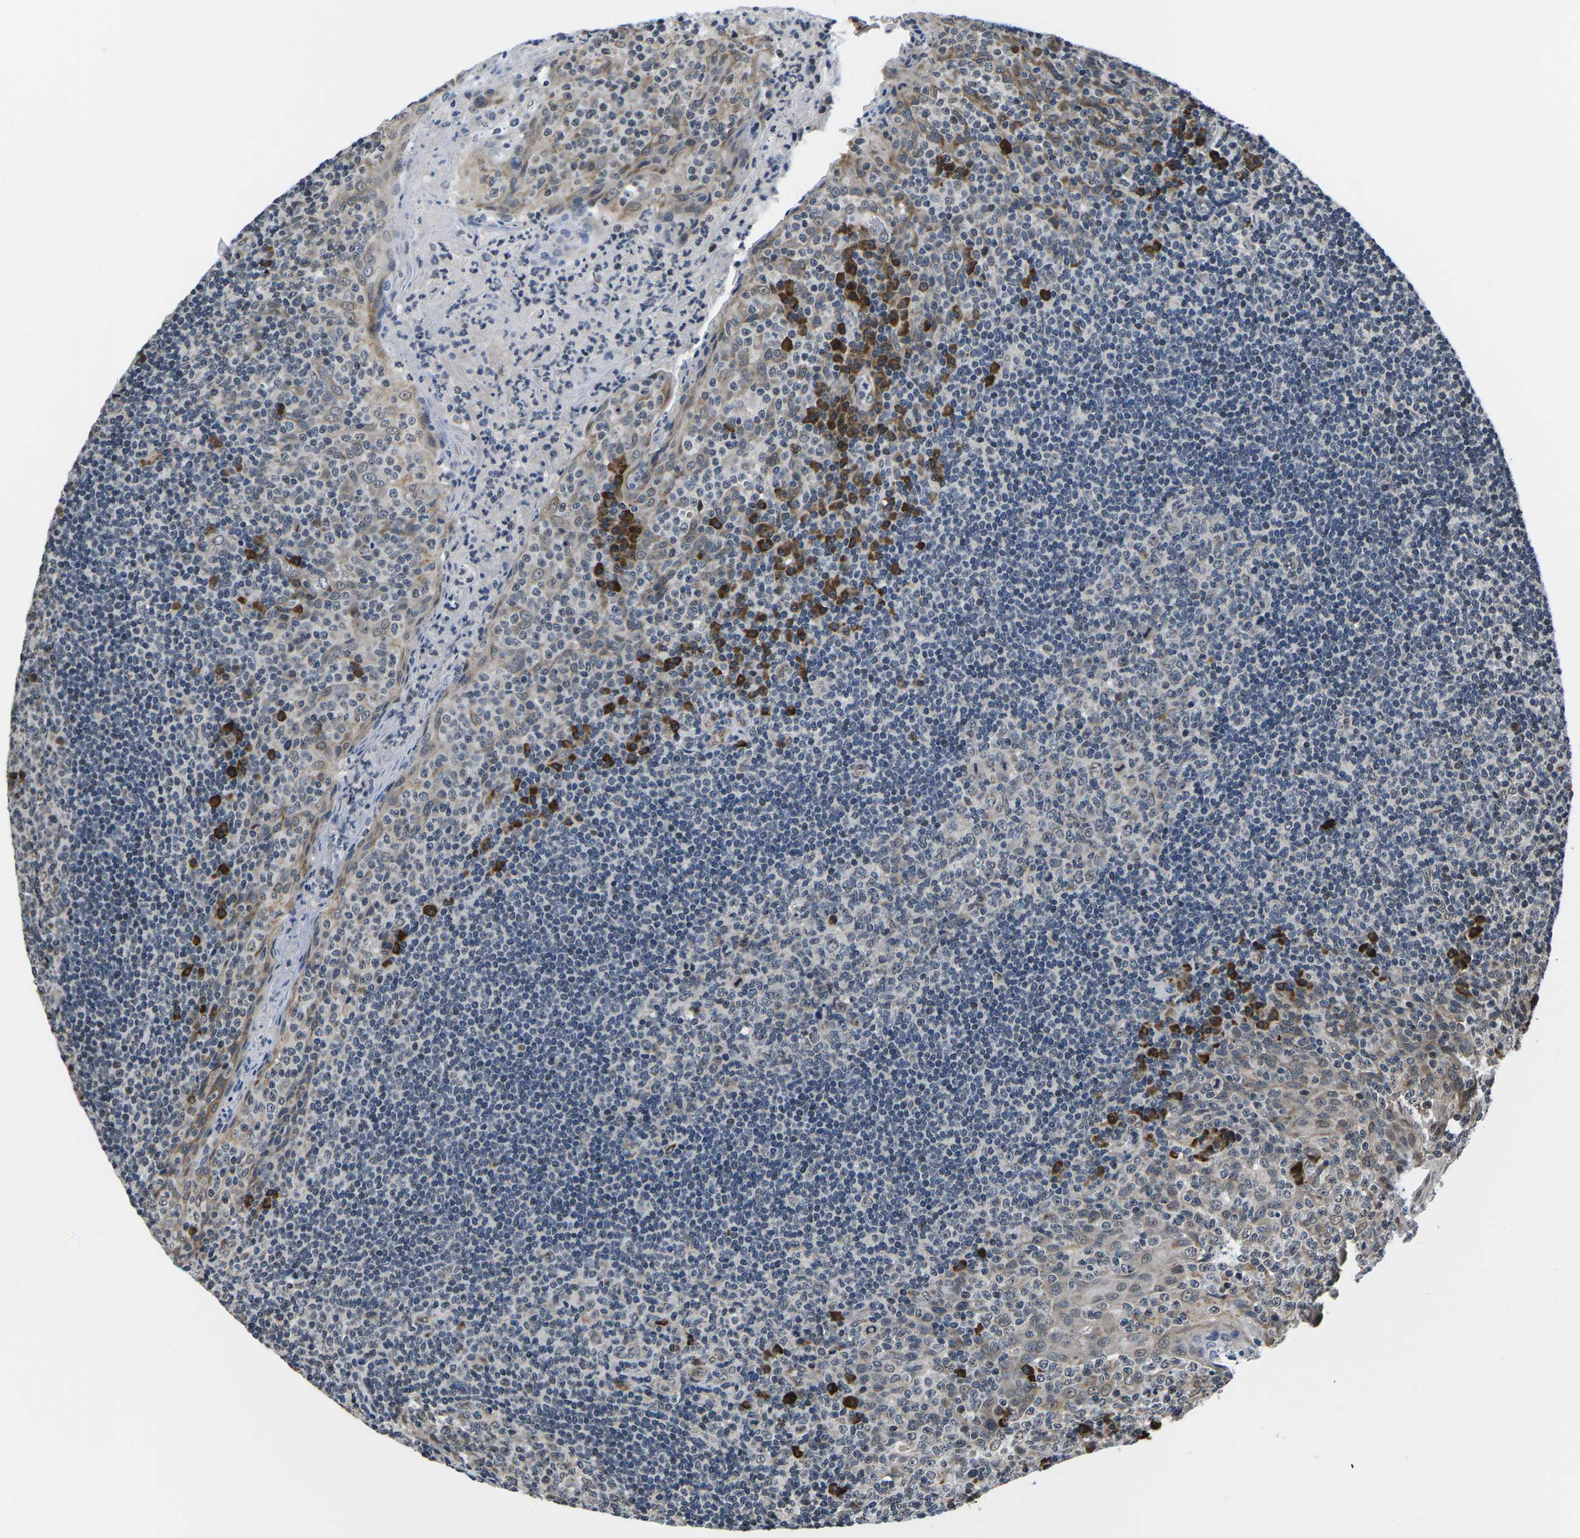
{"staining": {"intensity": "weak", "quantity": "<25%", "location": "nuclear"}, "tissue": "tonsil", "cell_type": "Germinal center cells", "image_type": "normal", "snomed": [{"axis": "morphology", "description": "Normal tissue, NOS"}, {"axis": "topography", "description": "Tonsil"}], "caption": "The immunohistochemistry image has no significant staining in germinal center cells of tonsil. (Immunohistochemistry (ihc), brightfield microscopy, high magnification).", "gene": "CCNE1", "patient": {"sex": "male", "age": 17}}